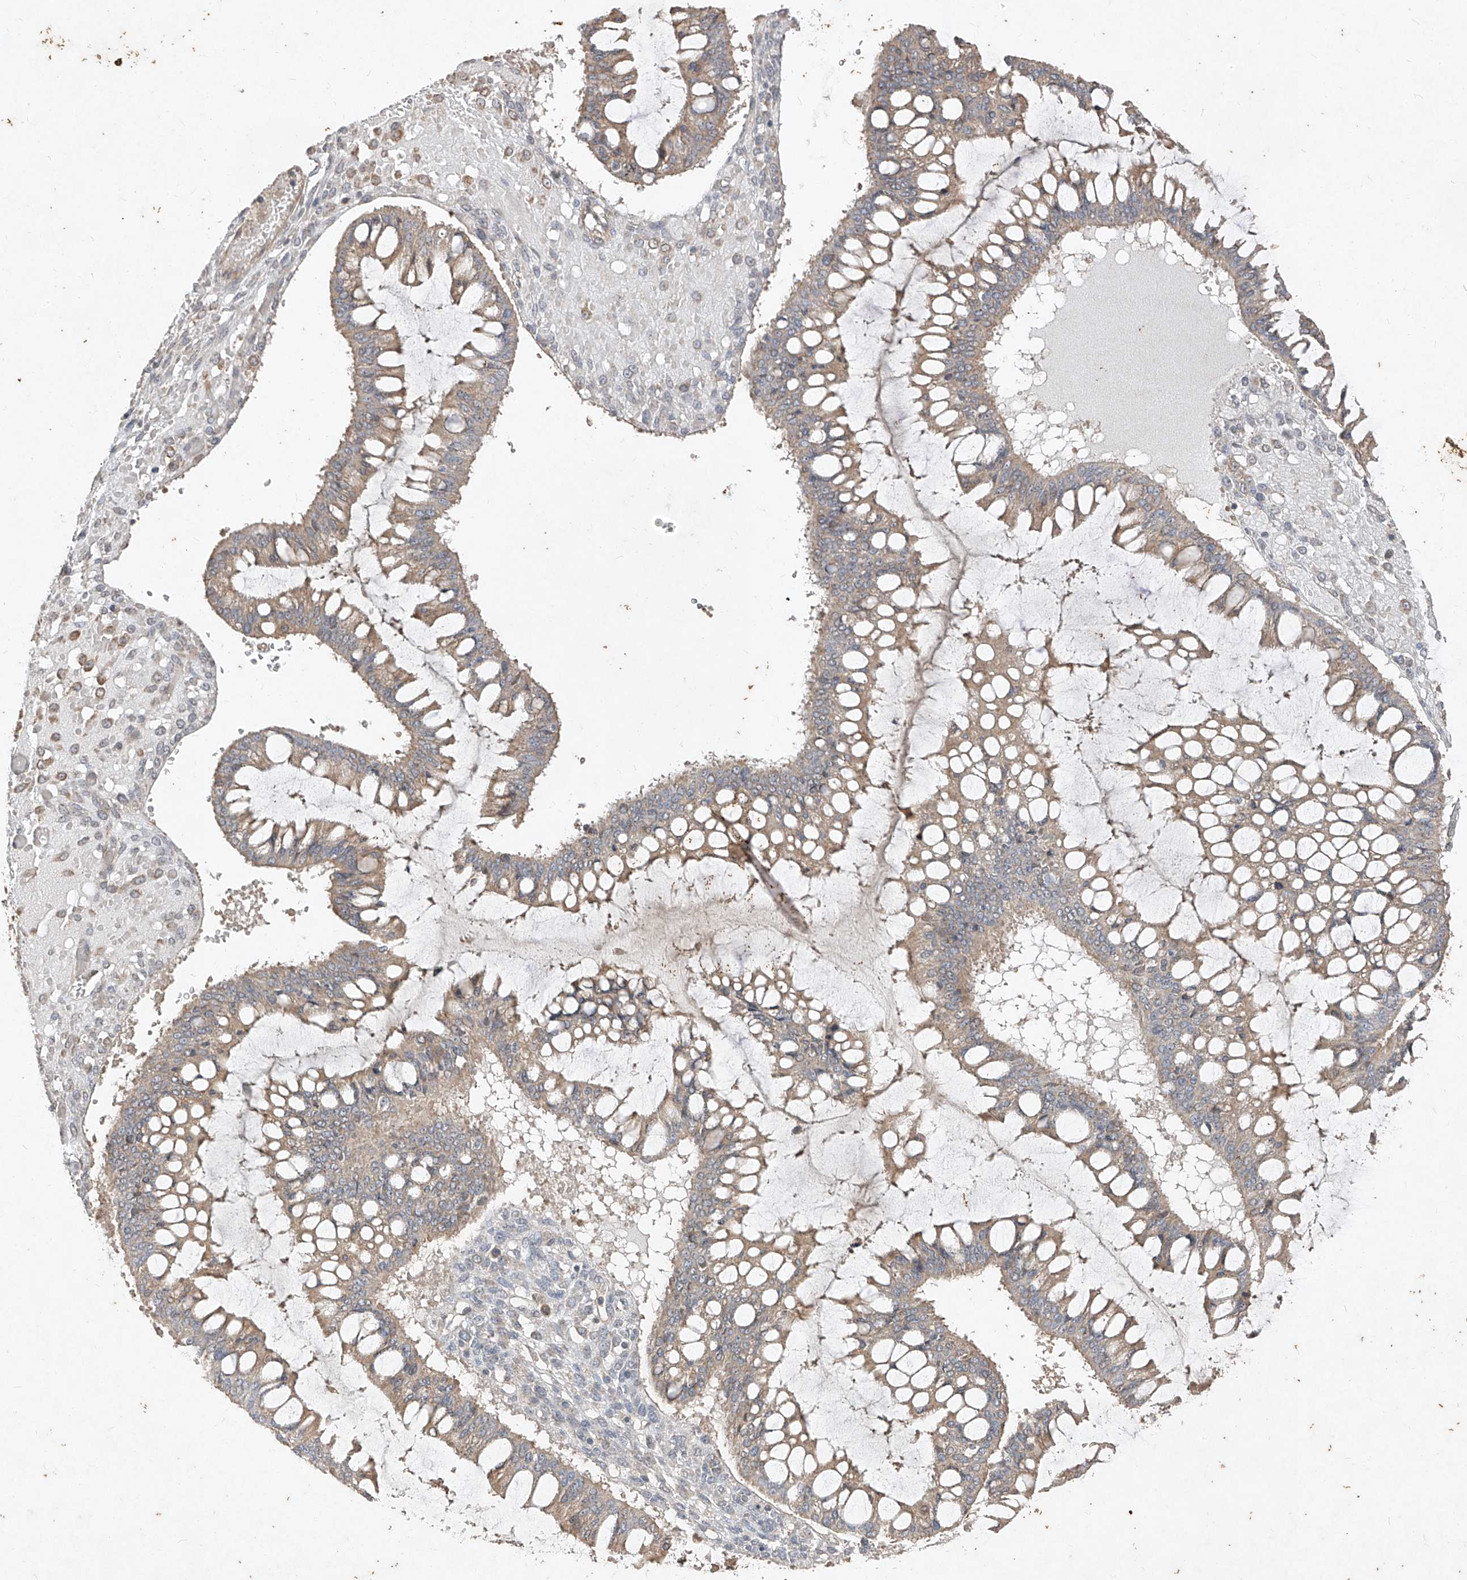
{"staining": {"intensity": "weak", "quantity": ">75%", "location": "cytoplasmic/membranous"}, "tissue": "ovarian cancer", "cell_type": "Tumor cells", "image_type": "cancer", "snomed": [{"axis": "morphology", "description": "Cystadenocarcinoma, mucinous, NOS"}, {"axis": "topography", "description": "Ovary"}], "caption": "The micrograph shows a brown stain indicating the presence of a protein in the cytoplasmic/membranous of tumor cells in ovarian cancer (mucinous cystadenocarcinoma).", "gene": "ABCD3", "patient": {"sex": "female", "age": 73}}